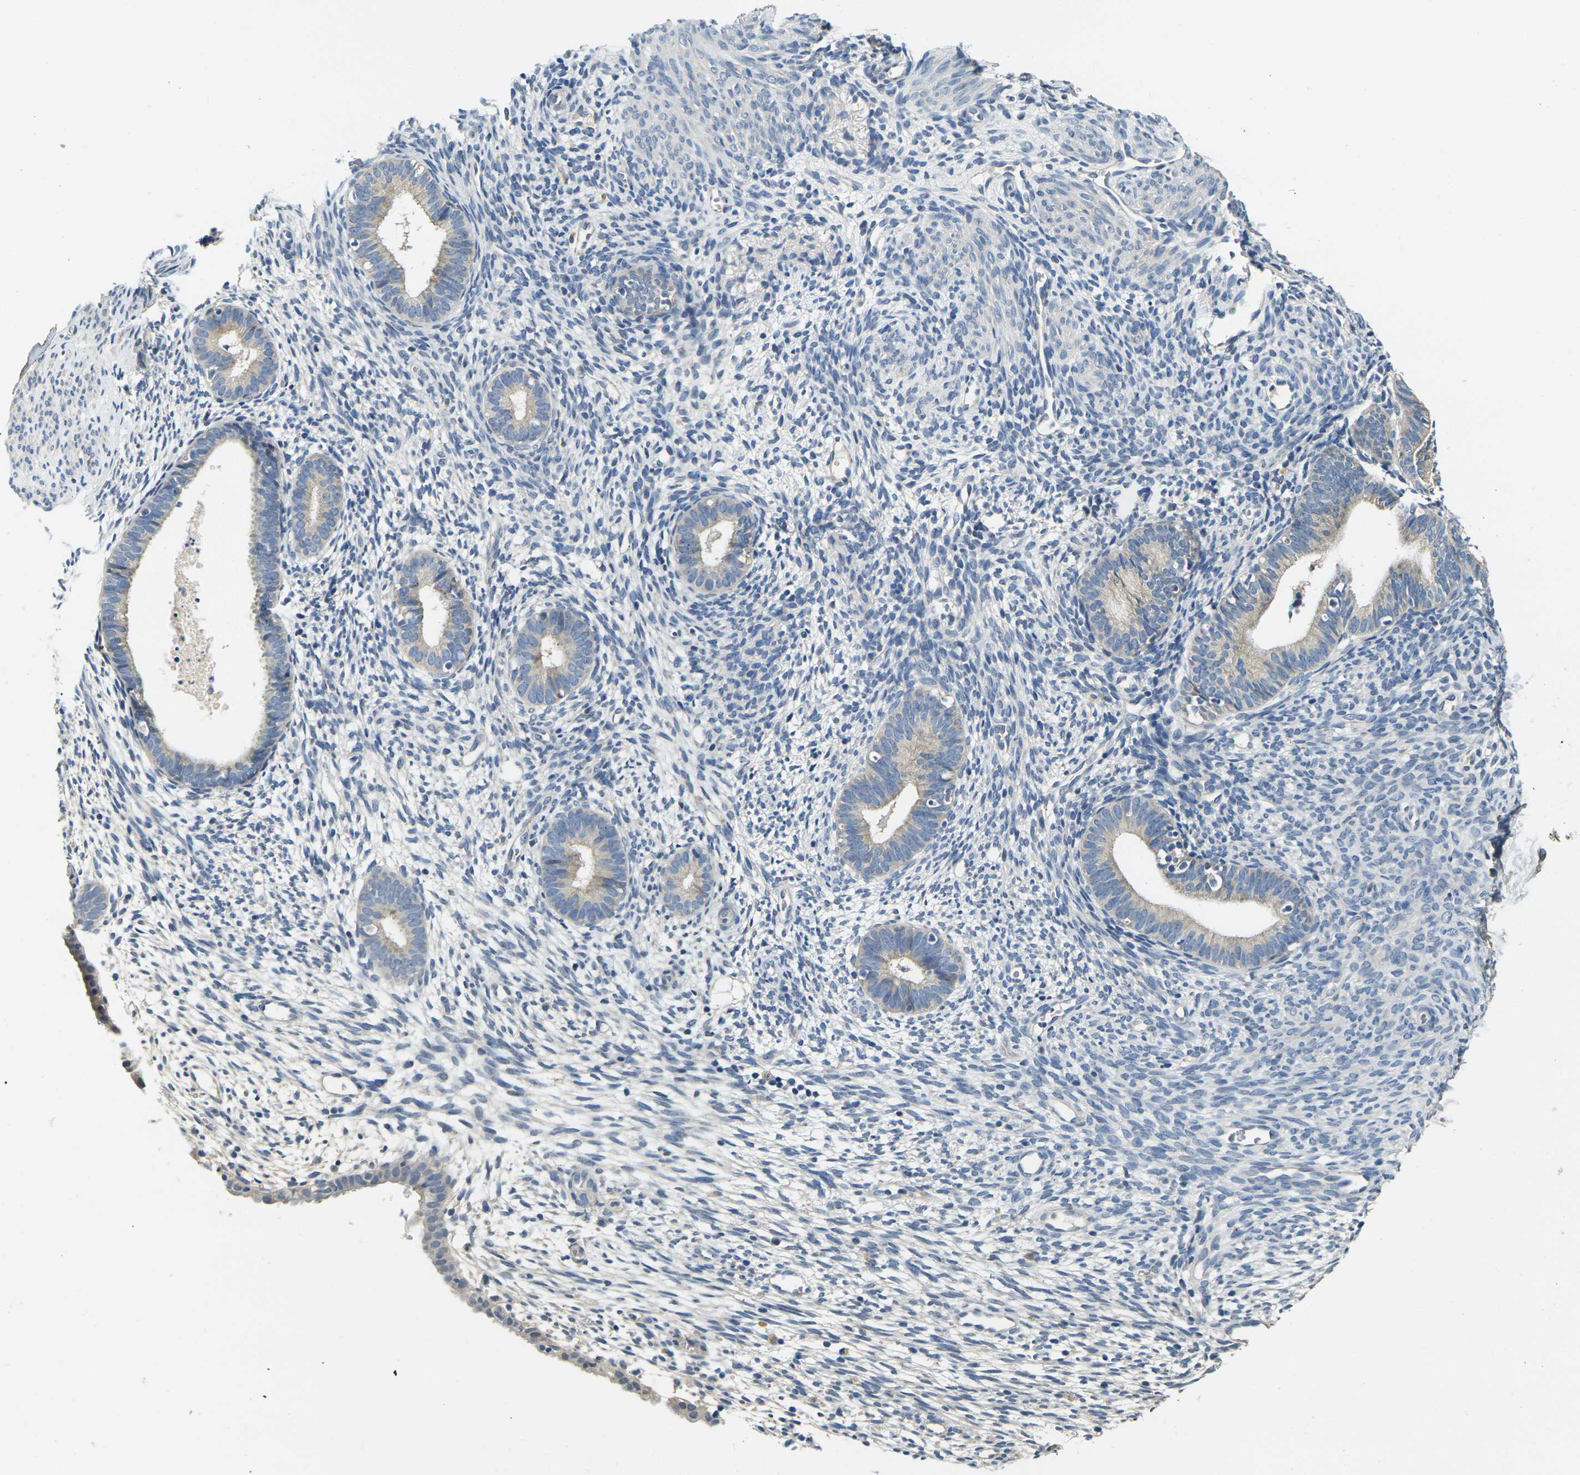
{"staining": {"intensity": "negative", "quantity": "none", "location": "none"}, "tissue": "endometrium", "cell_type": "Cells in endometrial stroma", "image_type": "normal", "snomed": [{"axis": "morphology", "description": "Normal tissue, NOS"}, {"axis": "morphology", "description": "Adenocarcinoma, NOS"}, {"axis": "topography", "description": "Endometrium"}, {"axis": "topography", "description": "Ovary"}], "caption": "Endometrium was stained to show a protein in brown. There is no significant expression in cells in endometrial stroma. The staining is performed using DAB (3,3'-diaminobenzidine) brown chromogen with nuclei counter-stained in using hematoxylin.", "gene": "SHISAL2B", "patient": {"sex": "female", "age": 68}}